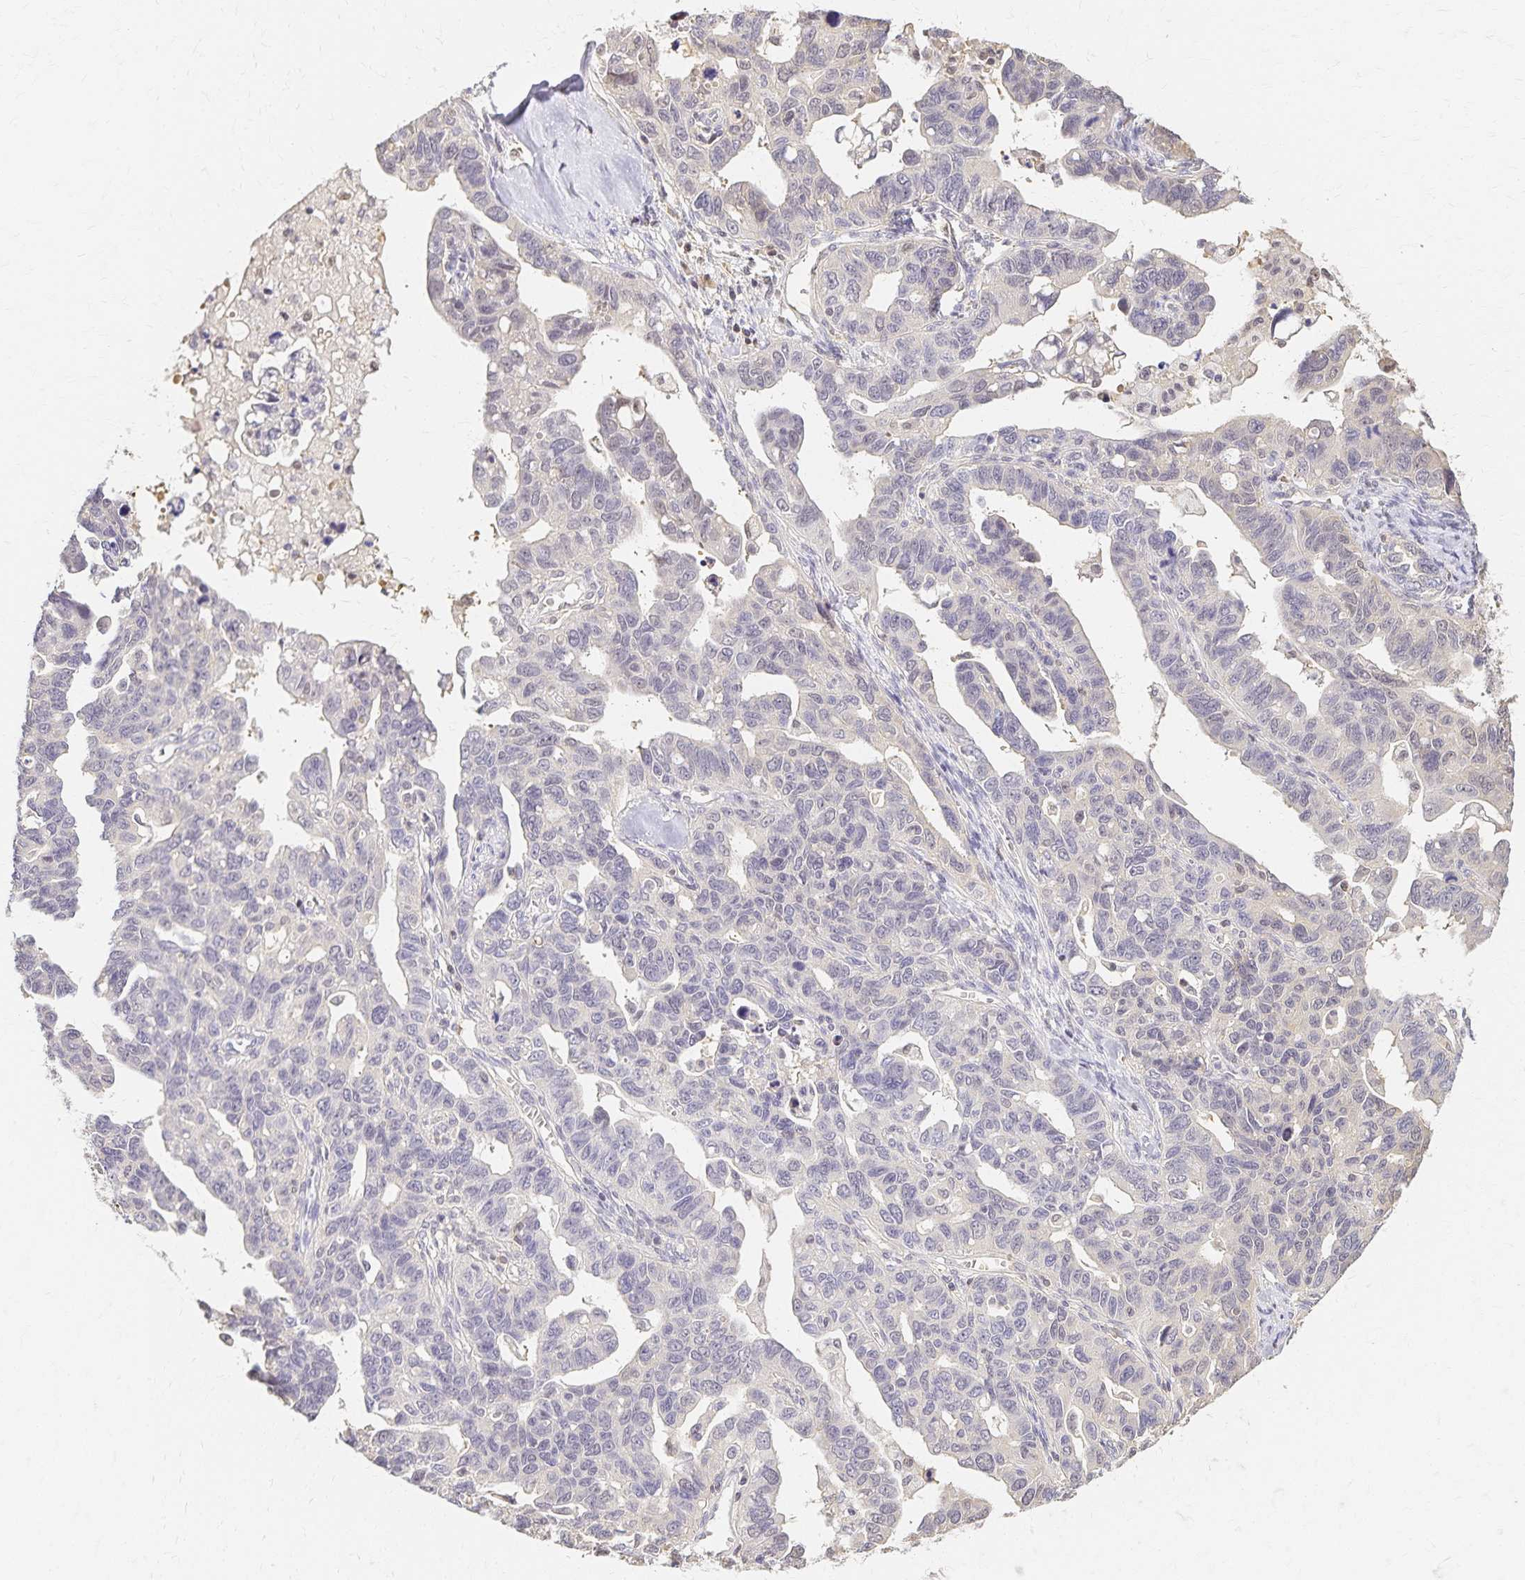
{"staining": {"intensity": "negative", "quantity": "none", "location": "none"}, "tissue": "ovarian cancer", "cell_type": "Tumor cells", "image_type": "cancer", "snomed": [{"axis": "morphology", "description": "Cystadenocarcinoma, serous, NOS"}, {"axis": "topography", "description": "Ovary"}], "caption": "Histopathology image shows no protein positivity in tumor cells of ovarian cancer (serous cystadenocarcinoma) tissue.", "gene": "AZGP1", "patient": {"sex": "female", "age": 69}}